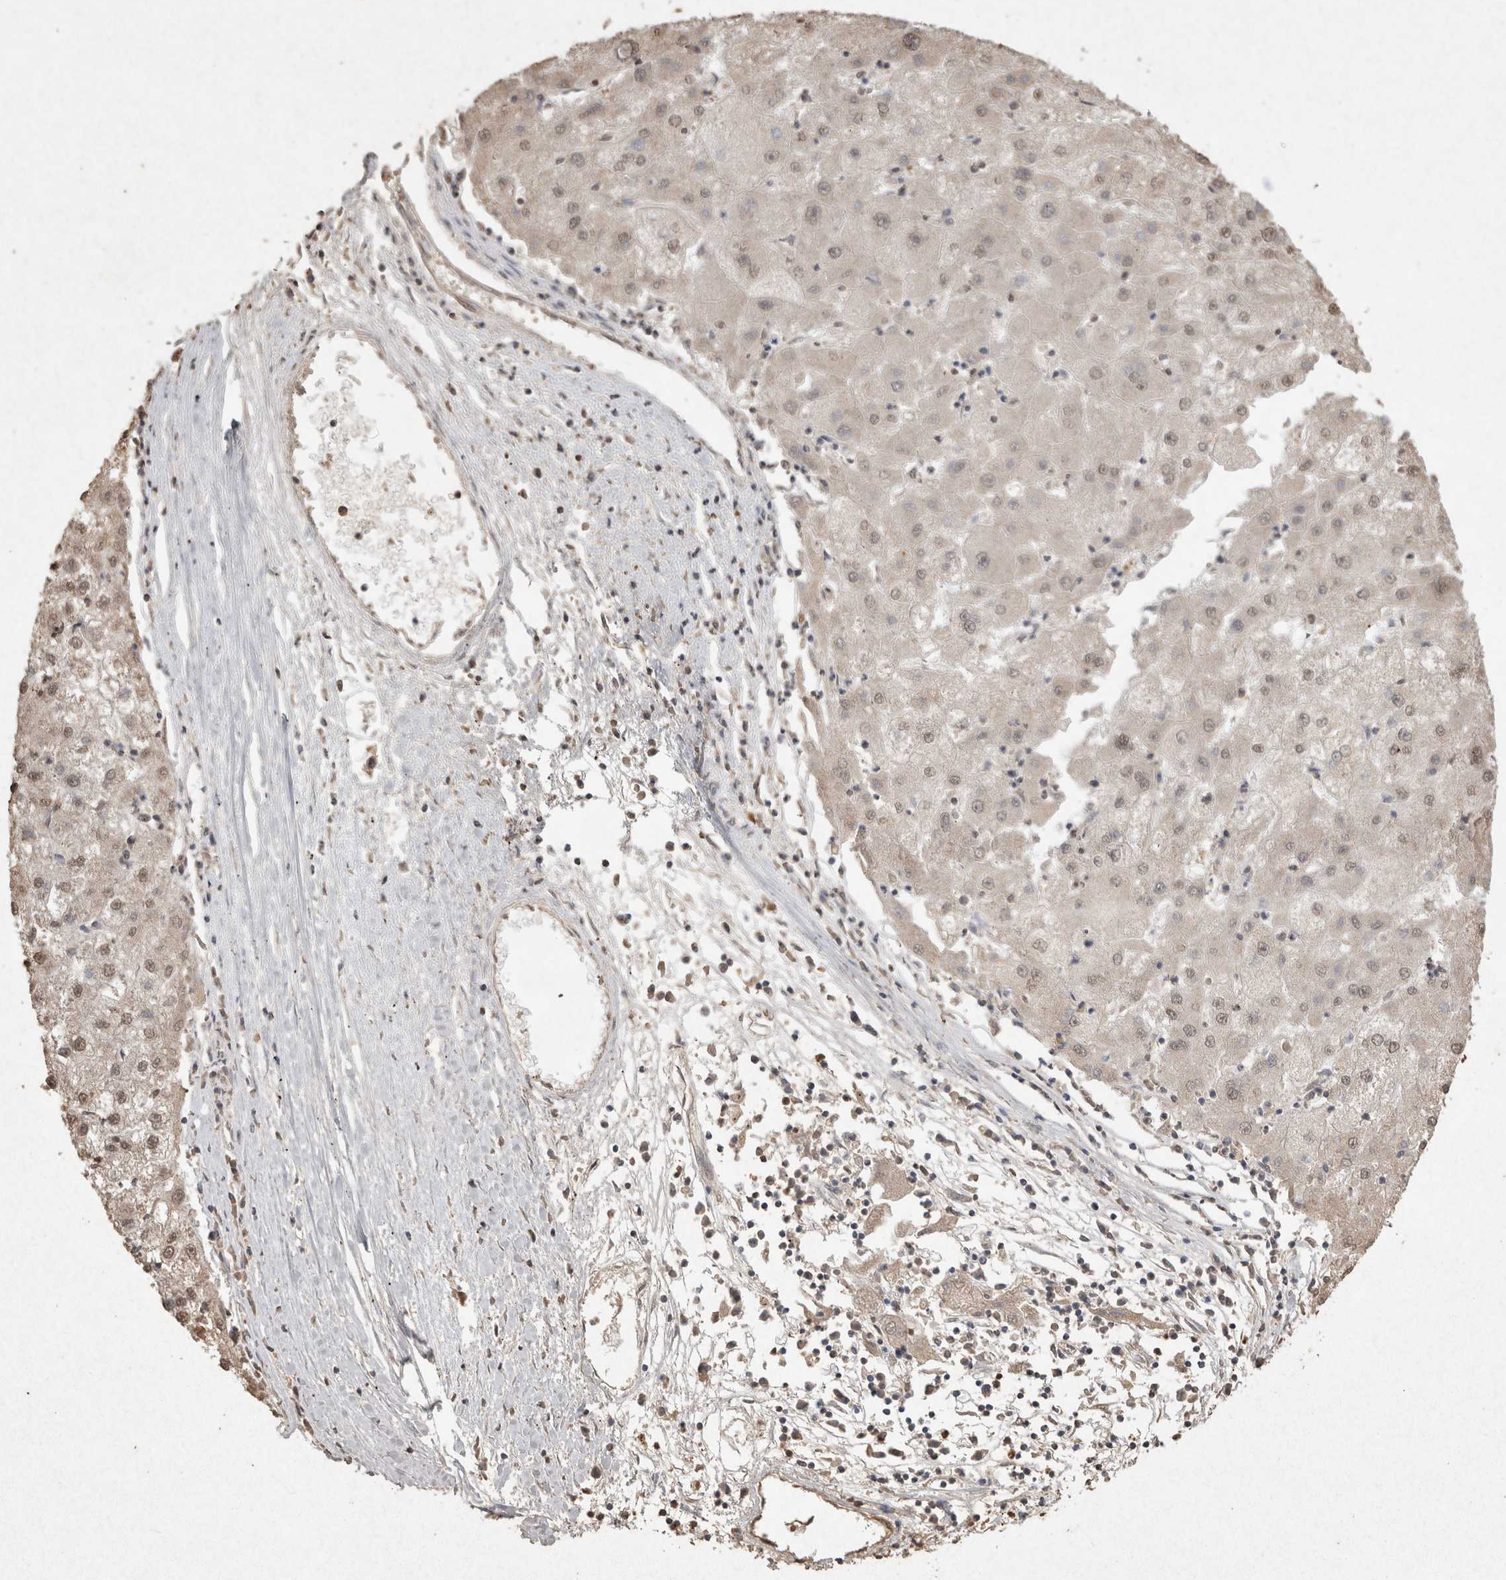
{"staining": {"intensity": "weak", "quantity": "<25%", "location": "nuclear"}, "tissue": "liver cancer", "cell_type": "Tumor cells", "image_type": "cancer", "snomed": [{"axis": "morphology", "description": "Carcinoma, Hepatocellular, NOS"}, {"axis": "topography", "description": "Liver"}], "caption": "Liver cancer was stained to show a protein in brown. There is no significant expression in tumor cells. (DAB immunohistochemistry (IHC) with hematoxylin counter stain).", "gene": "MLX", "patient": {"sex": "male", "age": 72}}